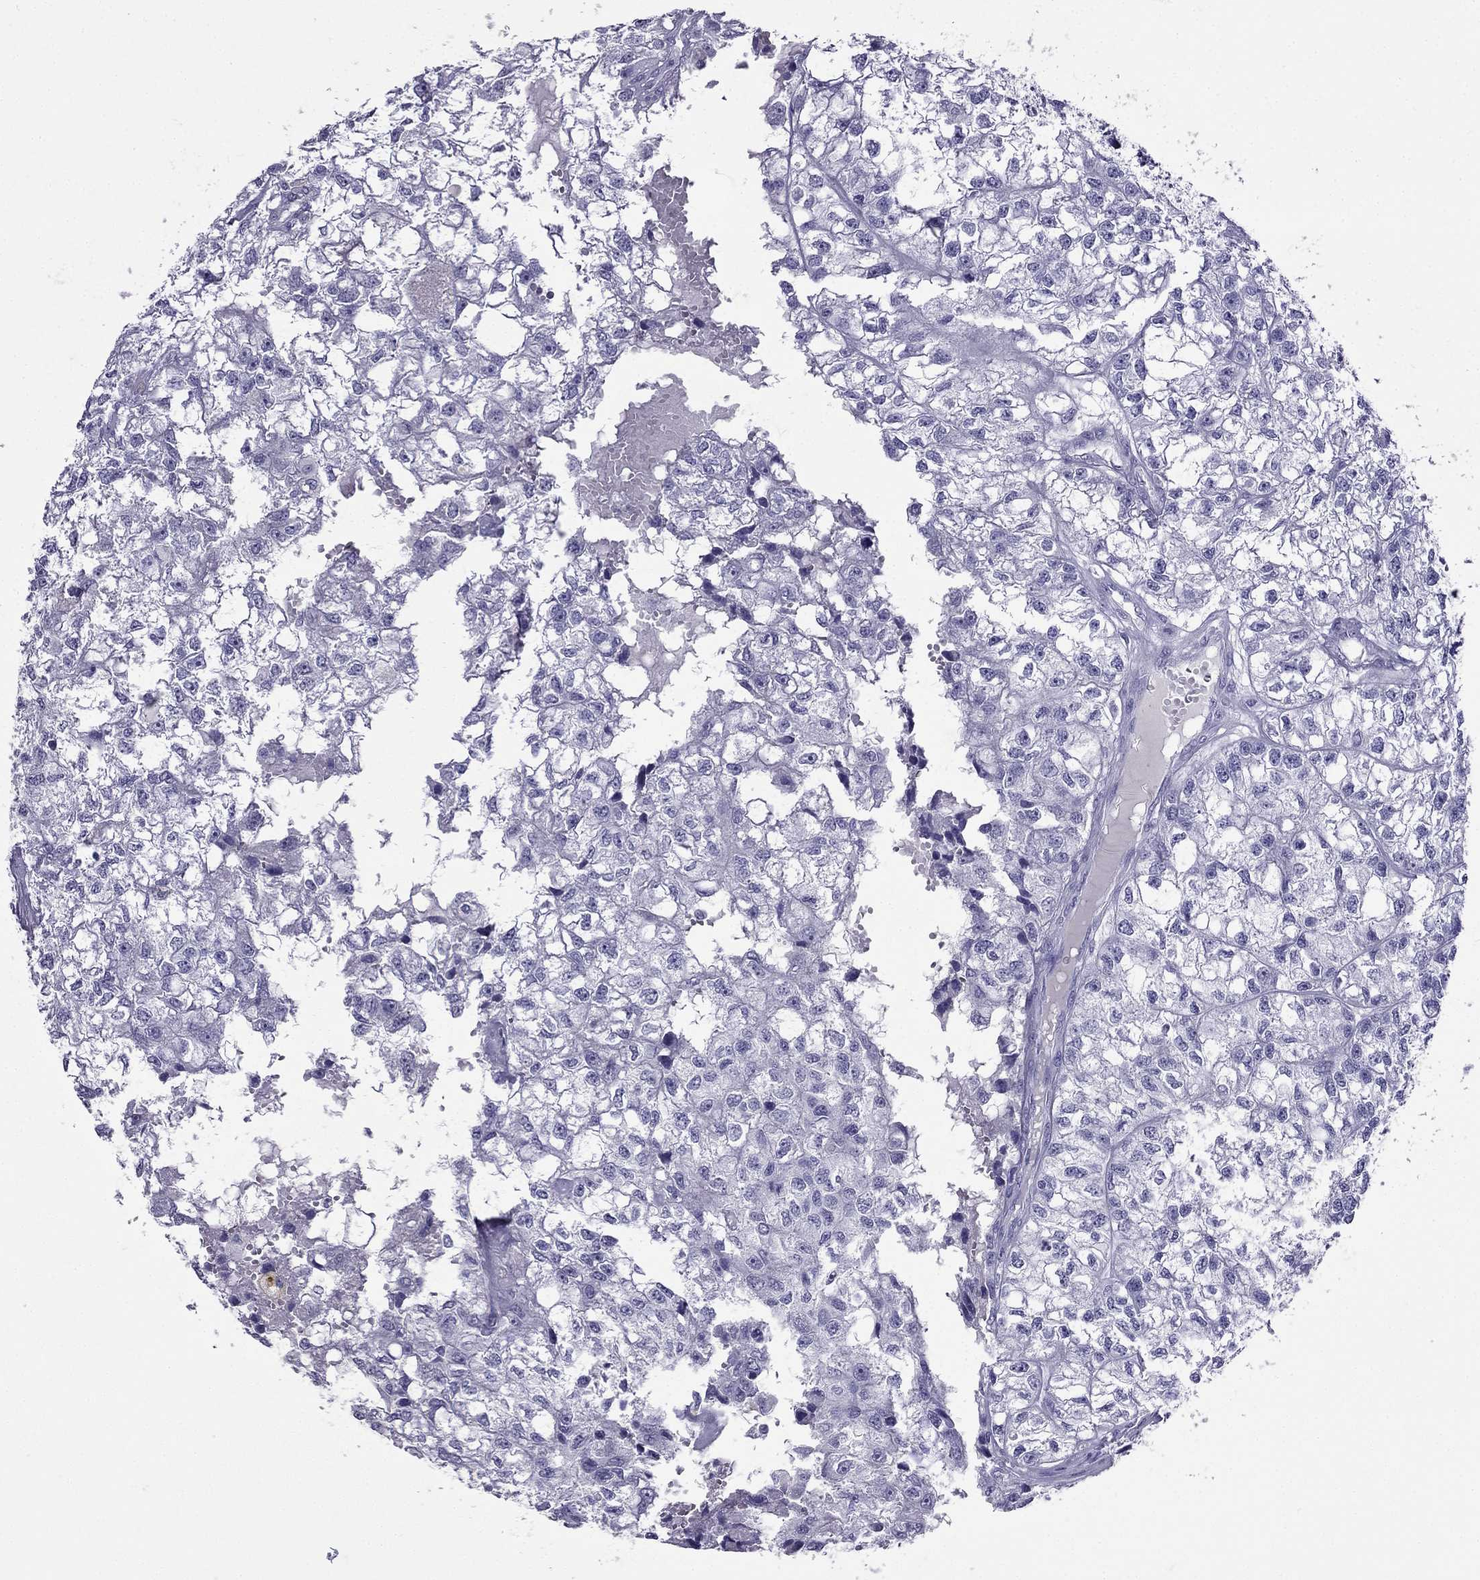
{"staining": {"intensity": "negative", "quantity": "none", "location": "none"}, "tissue": "renal cancer", "cell_type": "Tumor cells", "image_type": "cancer", "snomed": [{"axis": "morphology", "description": "Adenocarcinoma, NOS"}, {"axis": "topography", "description": "Kidney"}], "caption": "DAB (3,3'-diaminobenzidine) immunohistochemical staining of human renal cancer (adenocarcinoma) demonstrates no significant positivity in tumor cells.", "gene": "CDHR4", "patient": {"sex": "male", "age": 56}}